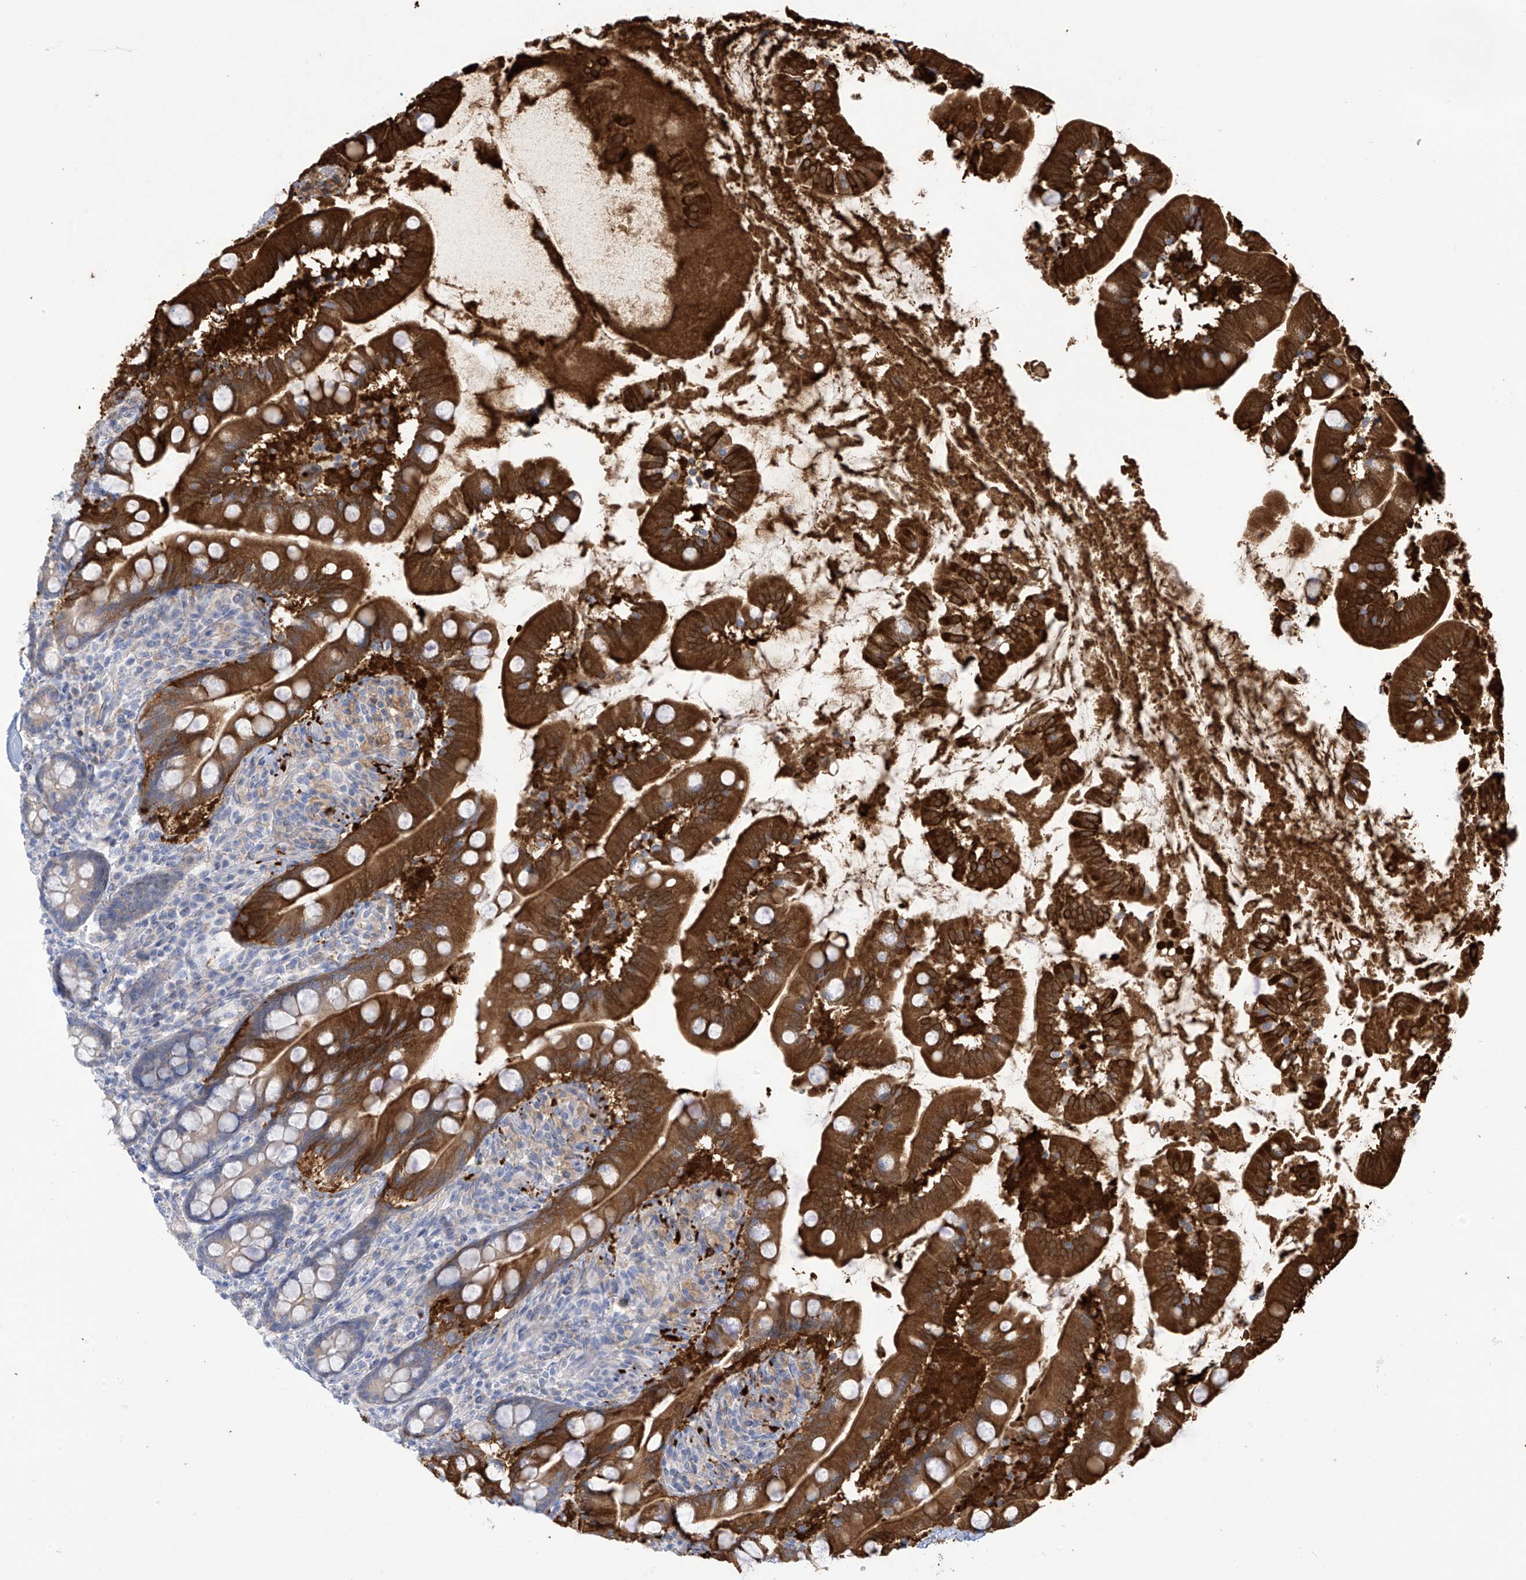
{"staining": {"intensity": "strong", "quantity": ">75%", "location": "cytoplasmic/membranous"}, "tissue": "small intestine", "cell_type": "Glandular cells", "image_type": "normal", "snomed": [{"axis": "morphology", "description": "Normal tissue, NOS"}, {"axis": "topography", "description": "Small intestine"}], "caption": "Immunohistochemical staining of unremarkable human small intestine demonstrates high levels of strong cytoplasmic/membranous staining in approximately >75% of glandular cells. The staining was performed using DAB, with brown indicating positive protein expression. Nuclei are stained blue with hematoxylin.", "gene": "FABP2", "patient": {"sex": "female", "age": 64}}